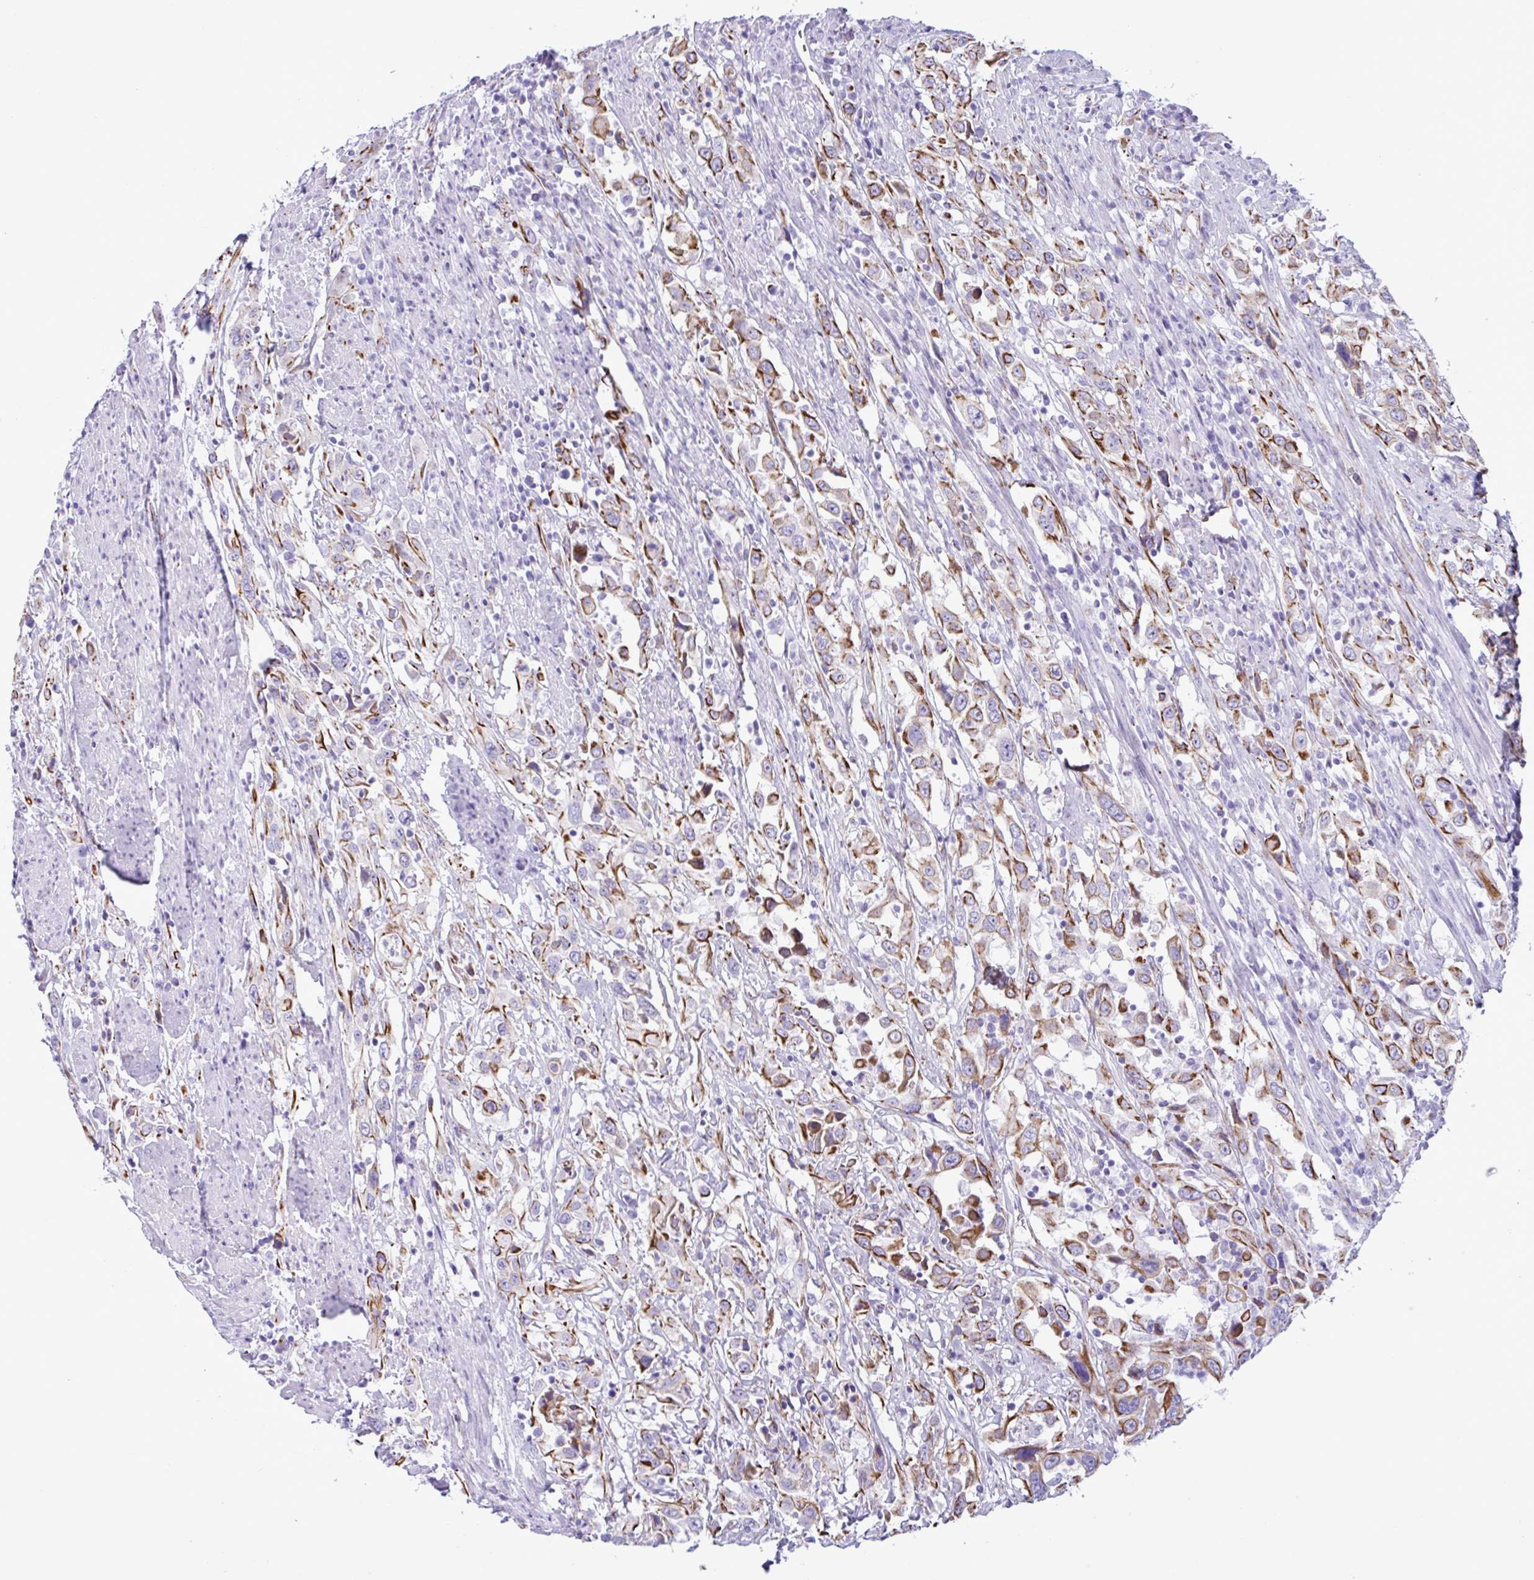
{"staining": {"intensity": "strong", "quantity": ">75%", "location": "cytoplasmic/membranous"}, "tissue": "urothelial cancer", "cell_type": "Tumor cells", "image_type": "cancer", "snomed": [{"axis": "morphology", "description": "Urothelial carcinoma, High grade"}, {"axis": "topography", "description": "Urinary bladder"}], "caption": "A high-resolution histopathology image shows IHC staining of high-grade urothelial carcinoma, which displays strong cytoplasmic/membranous positivity in approximately >75% of tumor cells.", "gene": "SMAD5", "patient": {"sex": "male", "age": 61}}